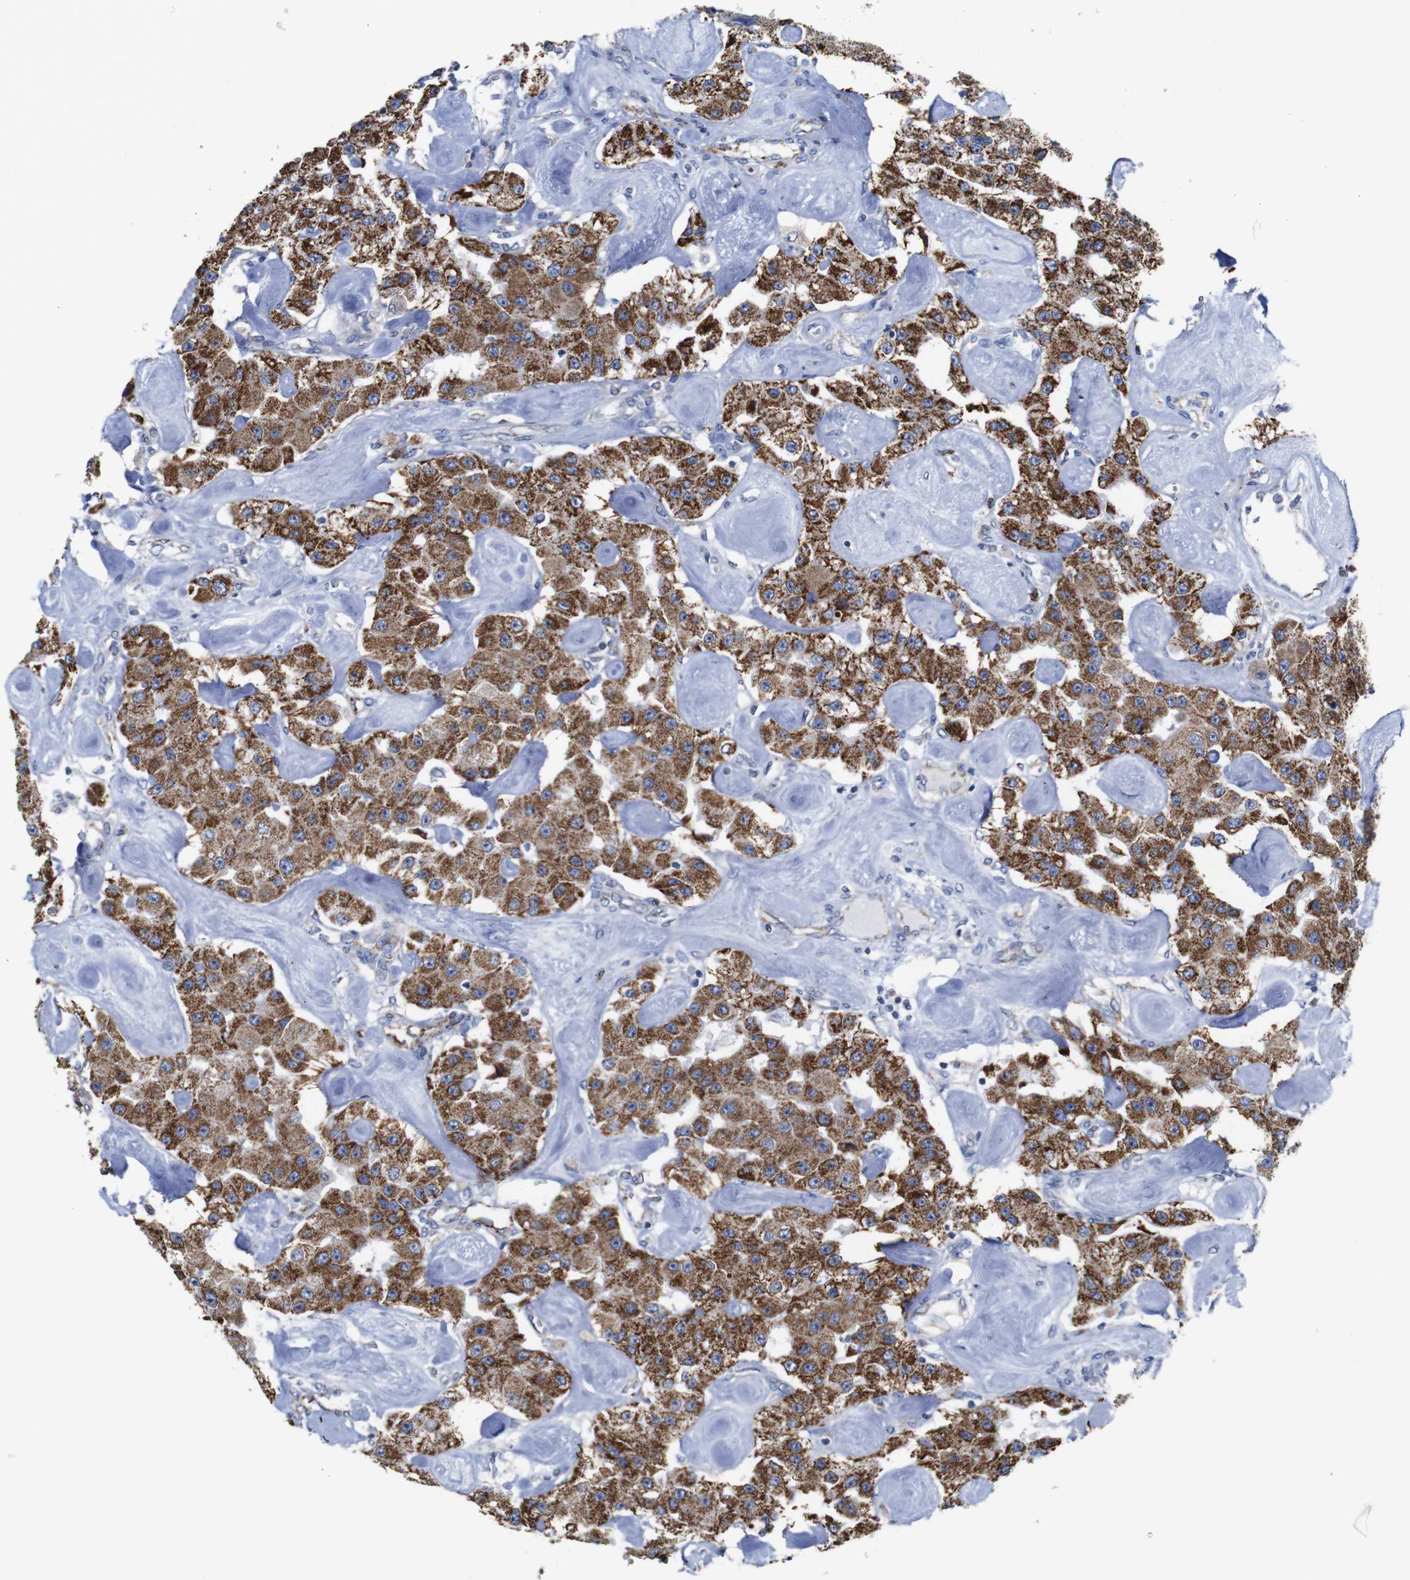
{"staining": {"intensity": "strong", "quantity": ">75%", "location": "cytoplasmic/membranous"}, "tissue": "carcinoid", "cell_type": "Tumor cells", "image_type": "cancer", "snomed": [{"axis": "morphology", "description": "Carcinoid, malignant, NOS"}, {"axis": "topography", "description": "Pancreas"}], "caption": "A brown stain shows strong cytoplasmic/membranous expression of a protein in carcinoid tumor cells. Using DAB (brown) and hematoxylin (blue) stains, captured at high magnification using brightfield microscopy.", "gene": "MAOA", "patient": {"sex": "male", "age": 41}}